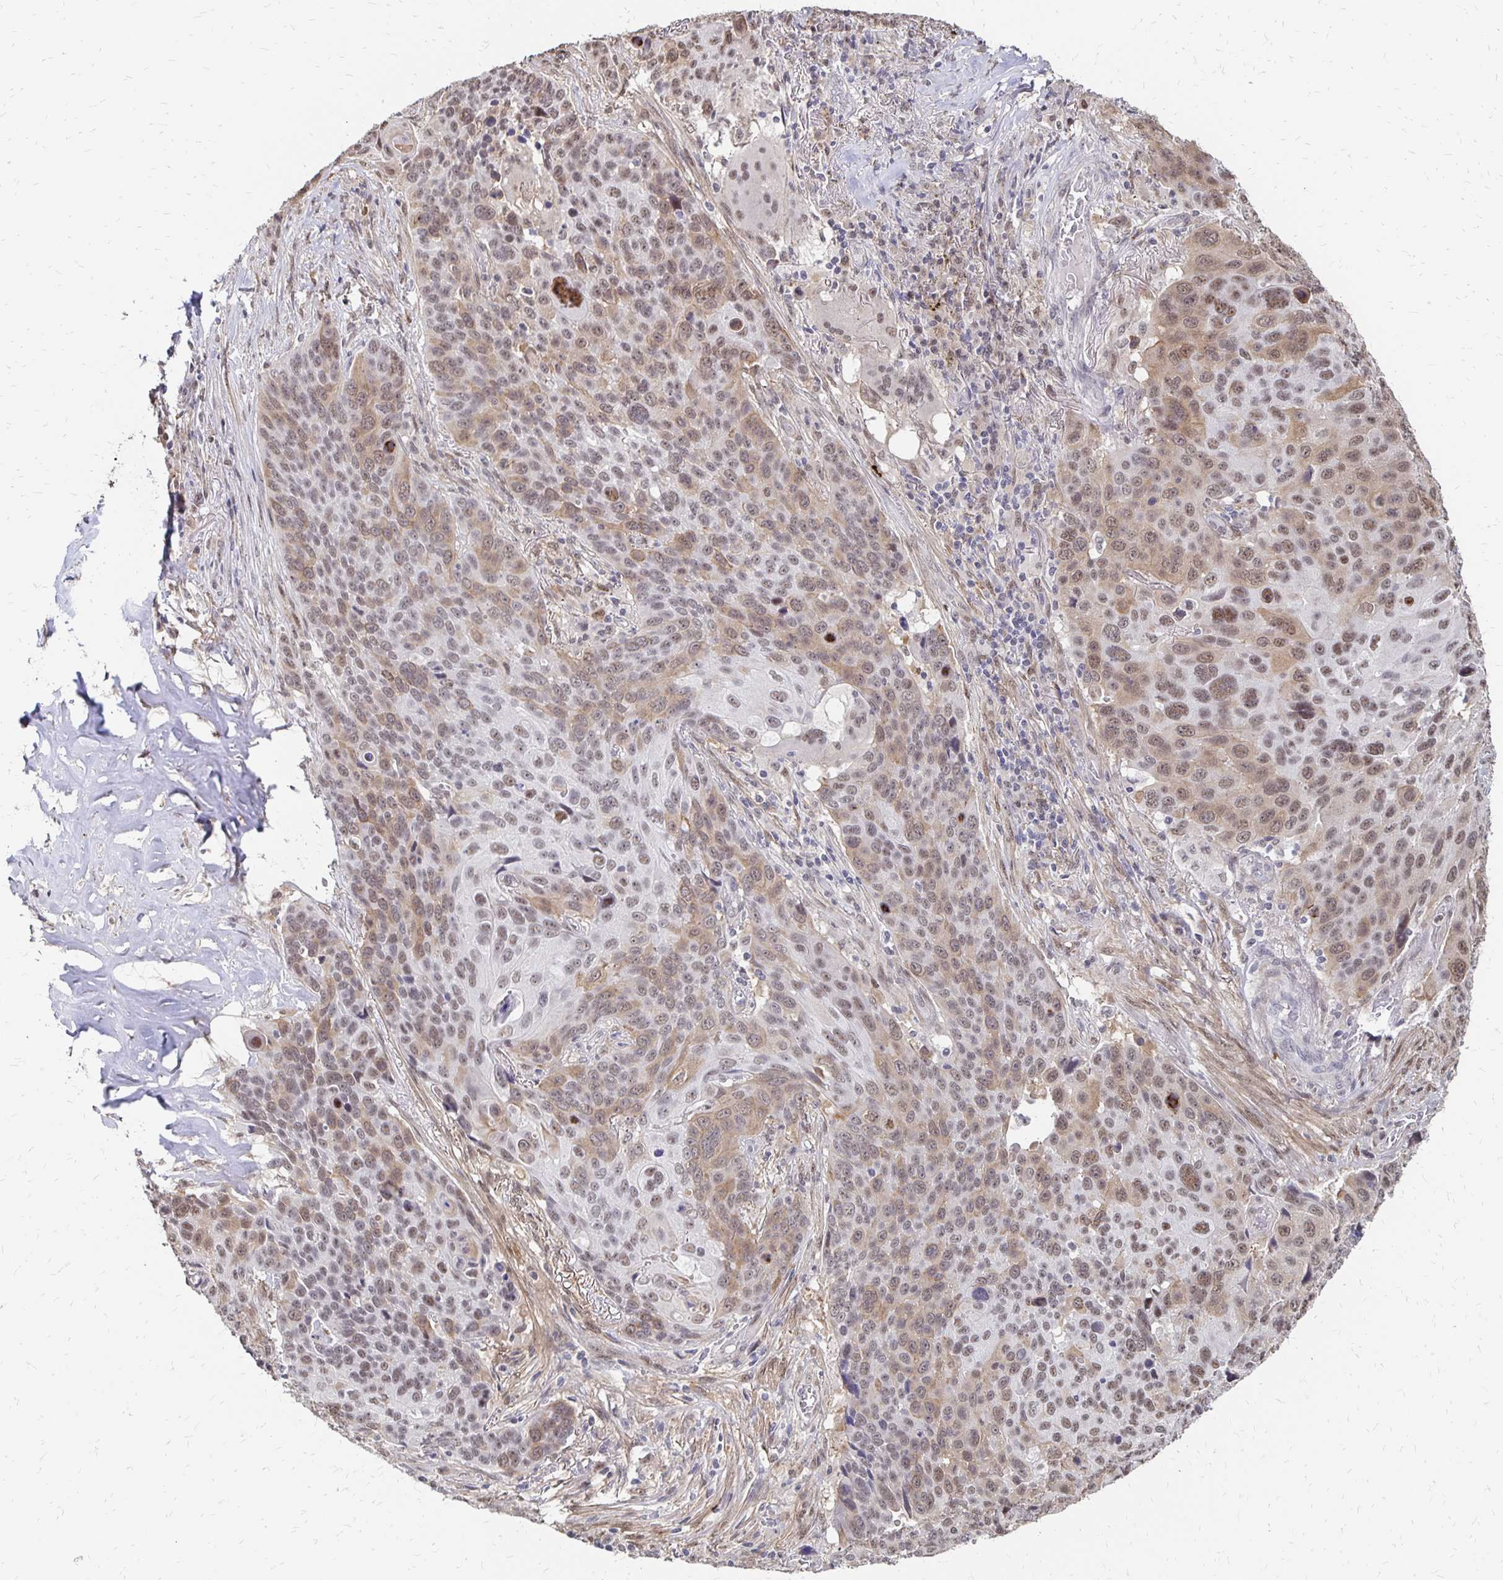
{"staining": {"intensity": "weak", "quantity": ">75%", "location": "cytoplasmic/membranous,nuclear"}, "tissue": "lung cancer", "cell_type": "Tumor cells", "image_type": "cancer", "snomed": [{"axis": "morphology", "description": "Squamous cell carcinoma, NOS"}, {"axis": "topography", "description": "Lung"}], "caption": "A brown stain labels weak cytoplasmic/membranous and nuclear staining of a protein in human lung cancer tumor cells.", "gene": "CLASRP", "patient": {"sex": "male", "age": 68}}